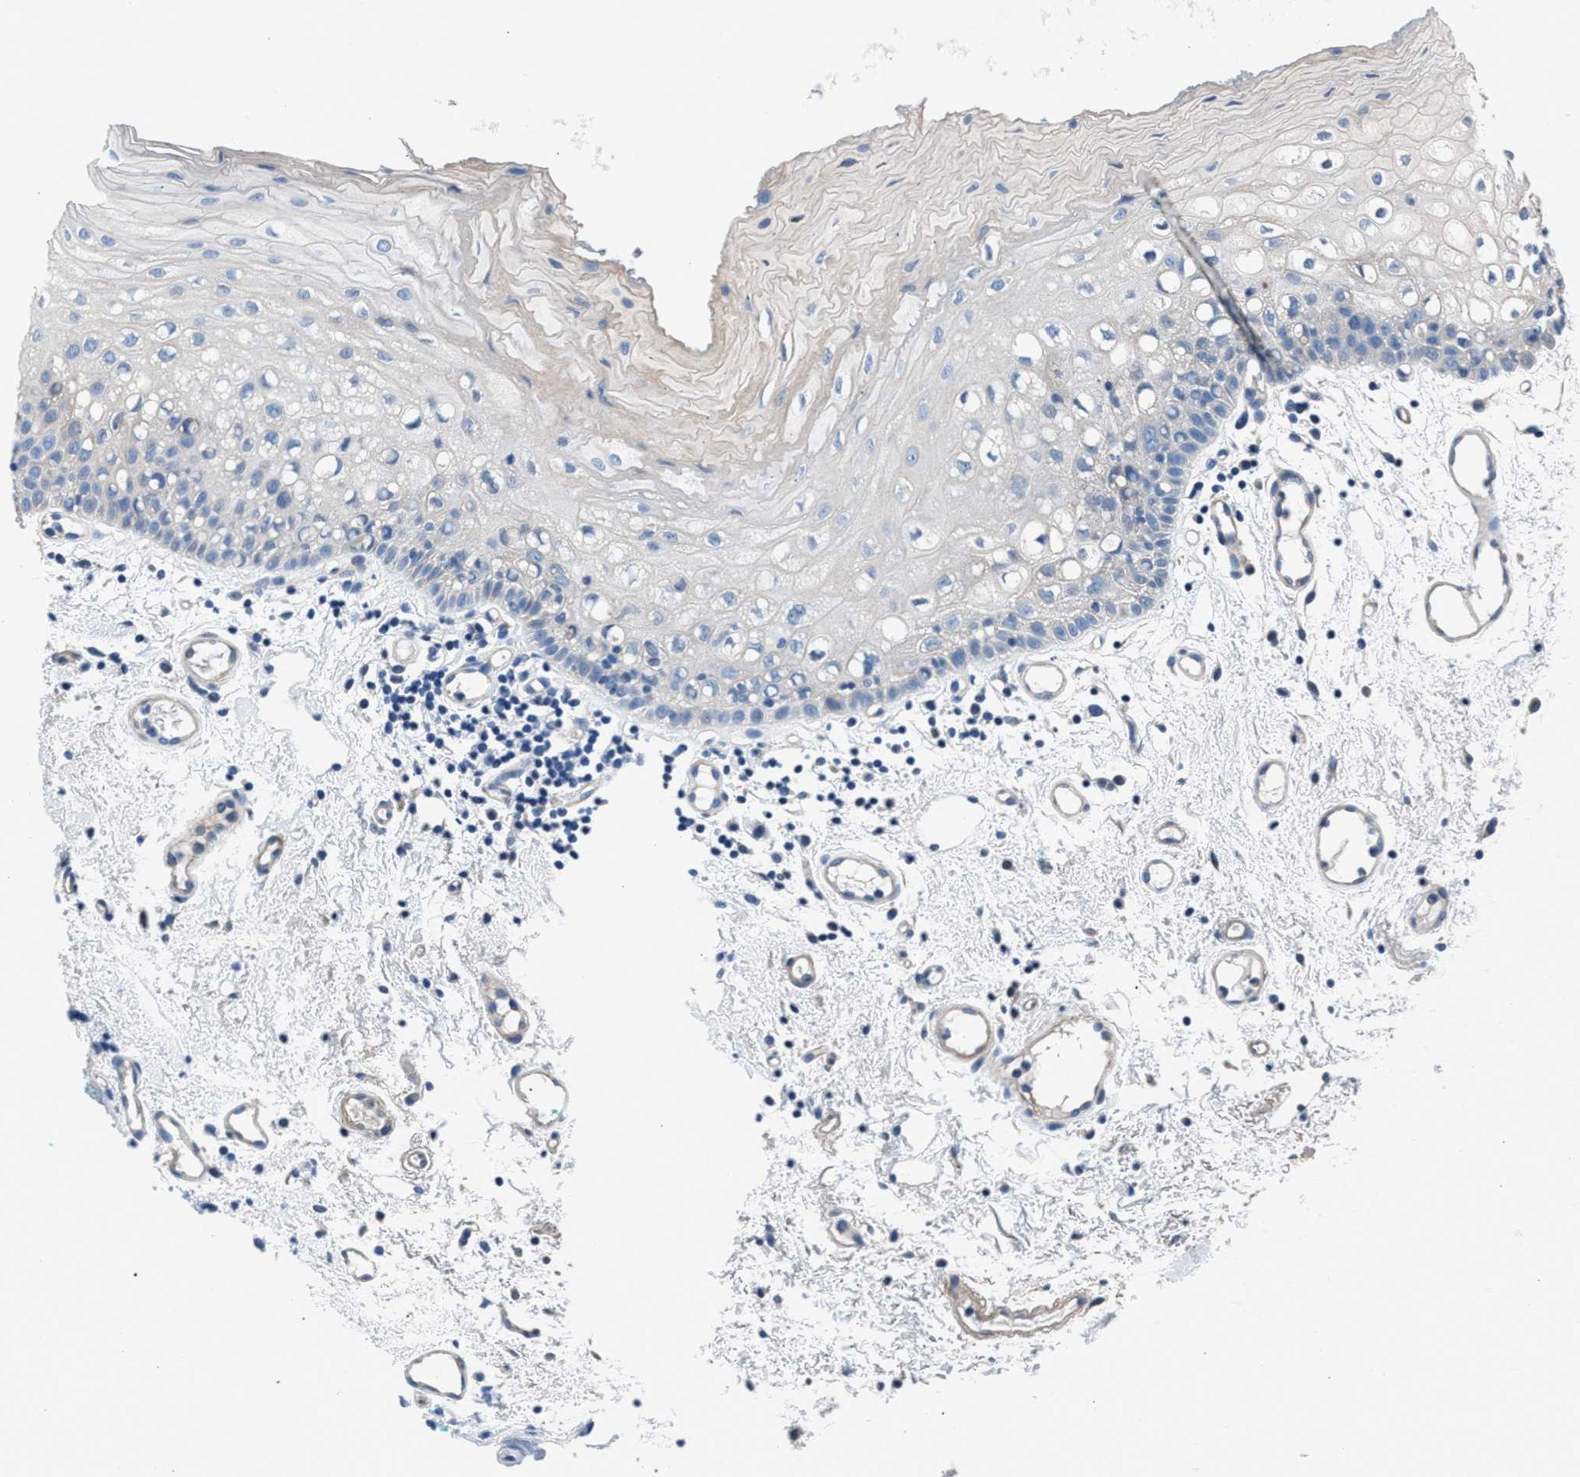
{"staining": {"intensity": "negative", "quantity": "none", "location": "none"}, "tissue": "oral mucosa", "cell_type": "Squamous epithelial cells", "image_type": "normal", "snomed": [{"axis": "morphology", "description": "Normal tissue, NOS"}, {"axis": "morphology", "description": "Squamous cell carcinoma, NOS"}, {"axis": "topography", "description": "Oral tissue"}, {"axis": "topography", "description": "Salivary gland"}, {"axis": "topography", "description": "Head-Neck"}], "caption": "A micrograph of human oral mucosa is negative for staining in squamous epithelial cells. (Brightfield microscopy of DAB (3,3'-diaminobenzidine) immunohistochemistry at high magnification).", "gene": "CDRT4", "patient": {"sex": "female", "age": 62}}